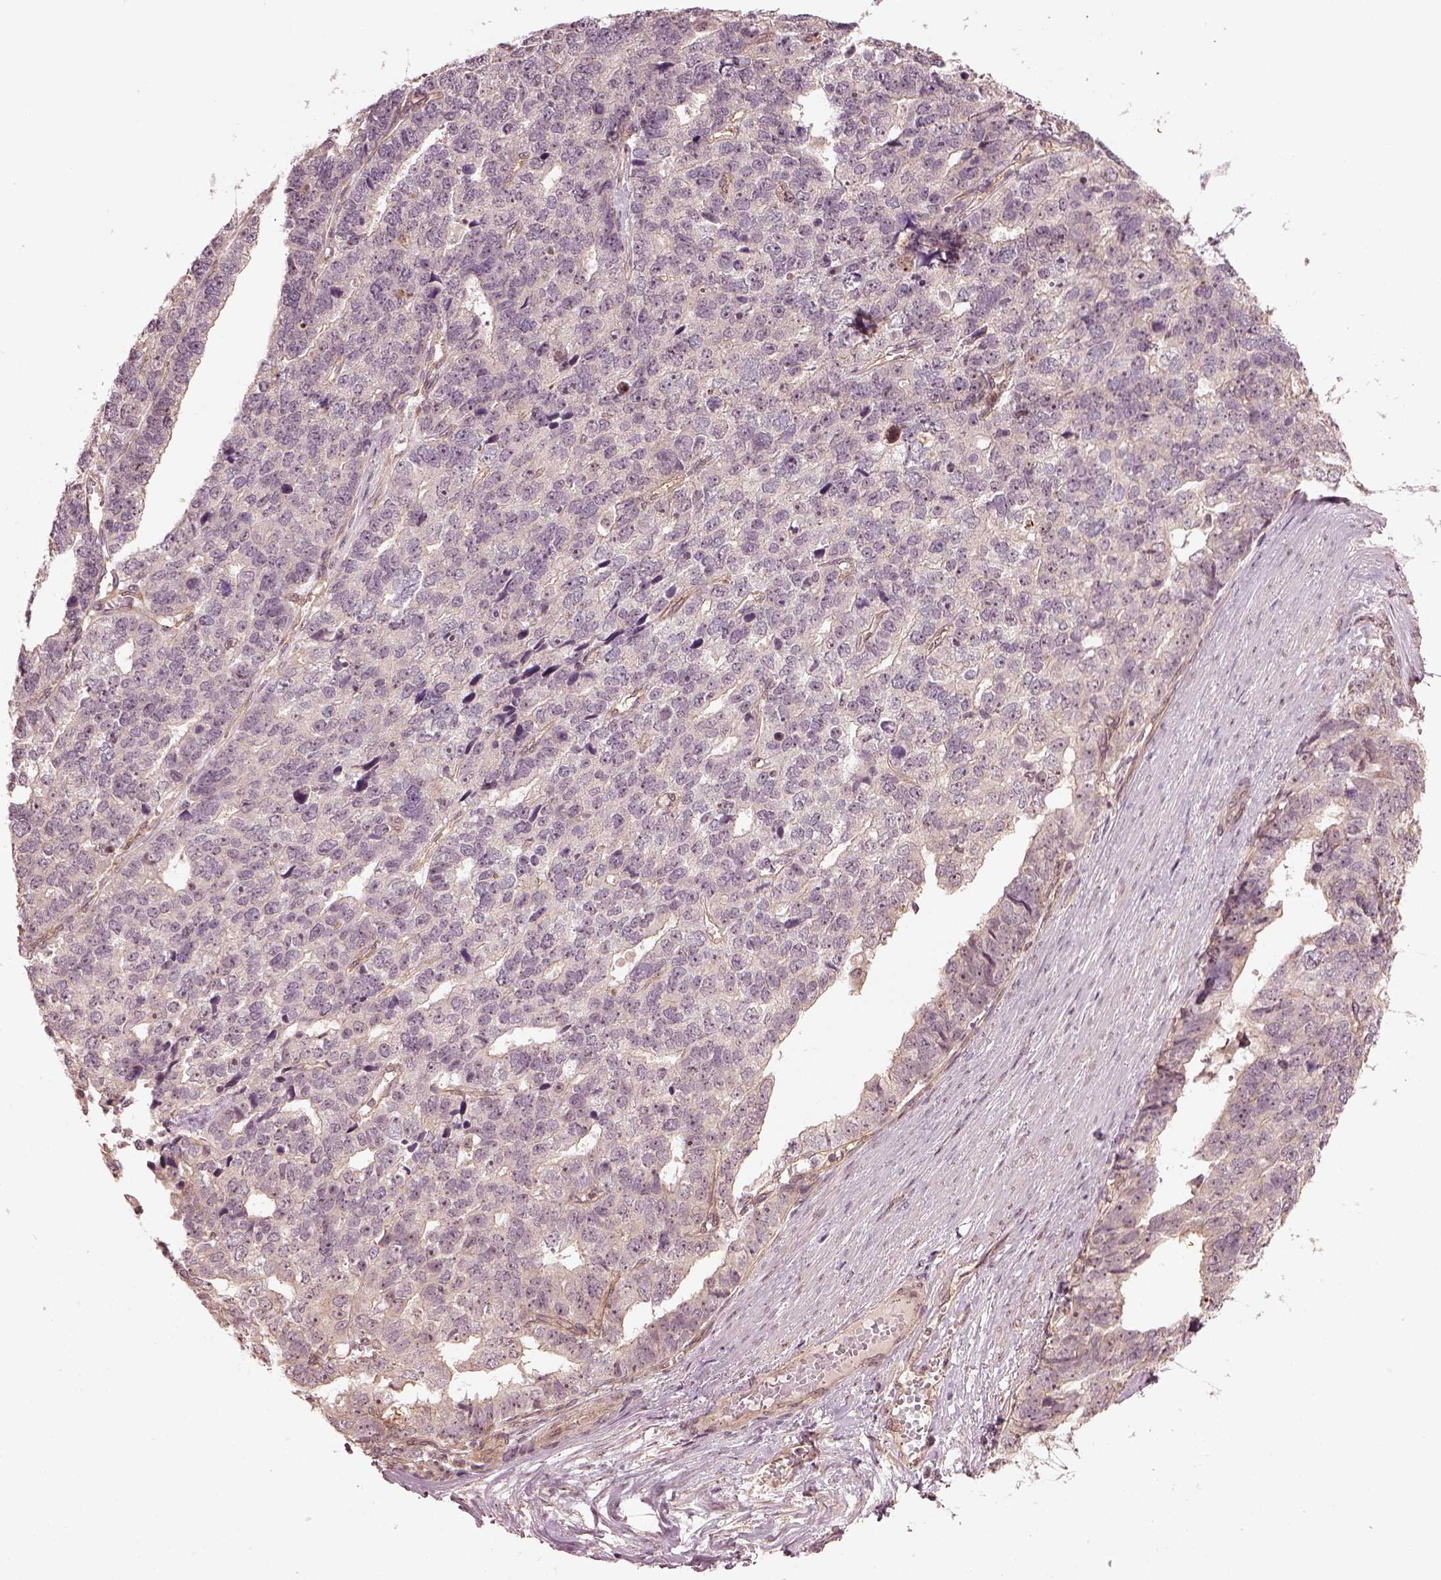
{"staining": {"intensity": "weak", "quantity": "<25%", "location": "nuclear"}, "tissue": "stomach cancer", "cell_type": "Tumor cells", "image_type": "cancer", "snomed": [{"axis": "morphology", "description": "Adenocarcinoma, NOS"}, {"axis": "topography", "description": "Stomach"}], "caption": "Micrograph shows no protein staining in tumor cells of stomach adenocarcinoma tissue.", "gene": "GNRH1", "patient": {"sex": "male", "age": 69}}